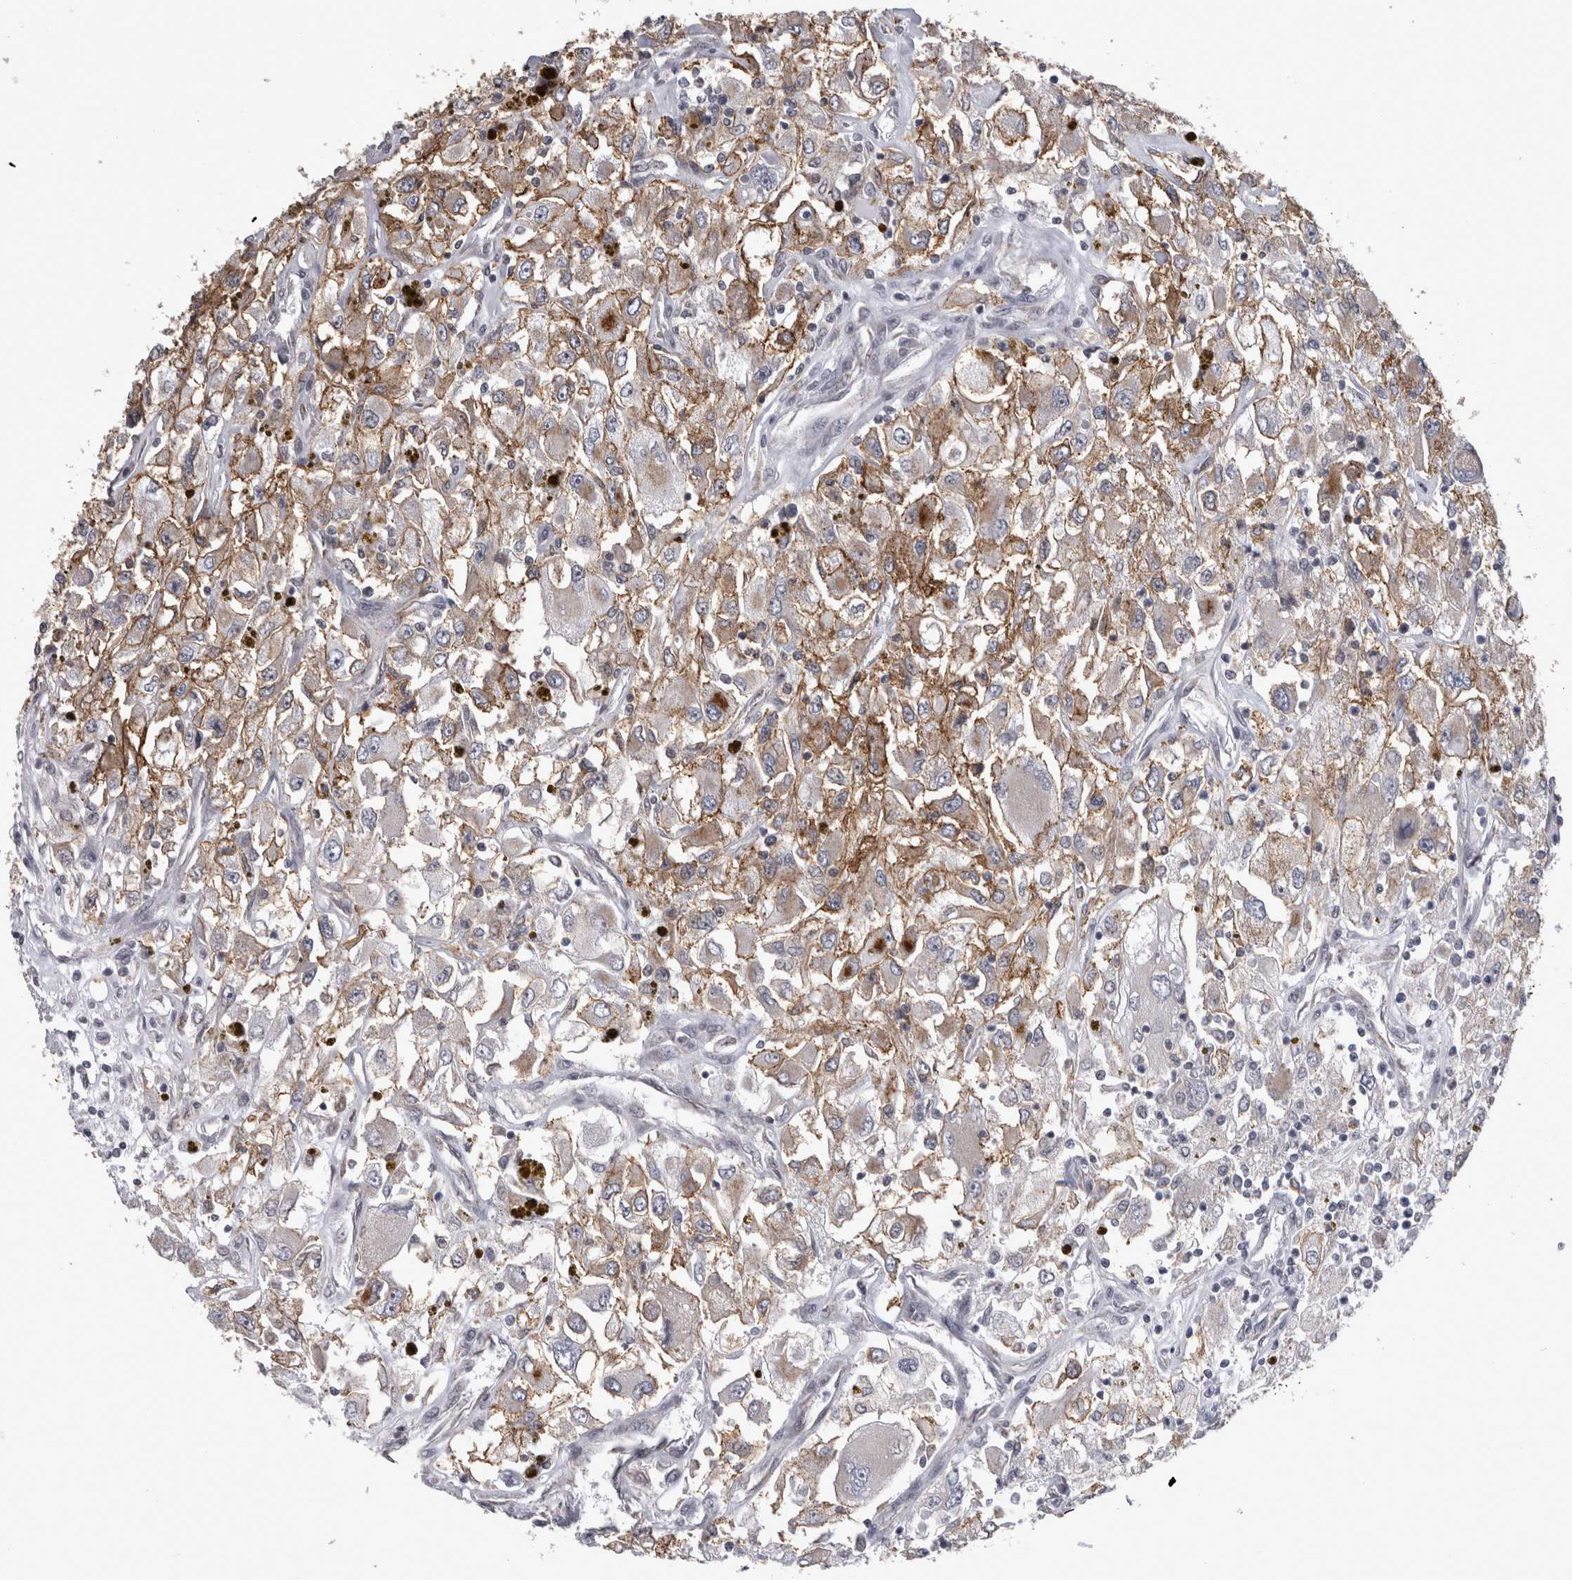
{"staining": {"intensity": "moderate", "quantity": ">75%", "location": "cytoplasmic/membranous"}, "tissue": "renal cancer", "cell_type": "Tumor cells", "image_type": "cancer", "snomed": [{"axis": "morphology", "description": "Adenocarcinoma, NOS"}, {"axis": "topography", "description": "Kidney"}], "caption": "This micrograph exhibits IHC staining of adenocarcinoma (renal), with medium moderate cytoplasmic/membranous expression in approximately >75% of tumor cells.", "gene": "PEBP4", "patient": {"sex": "female", "age": 52}}